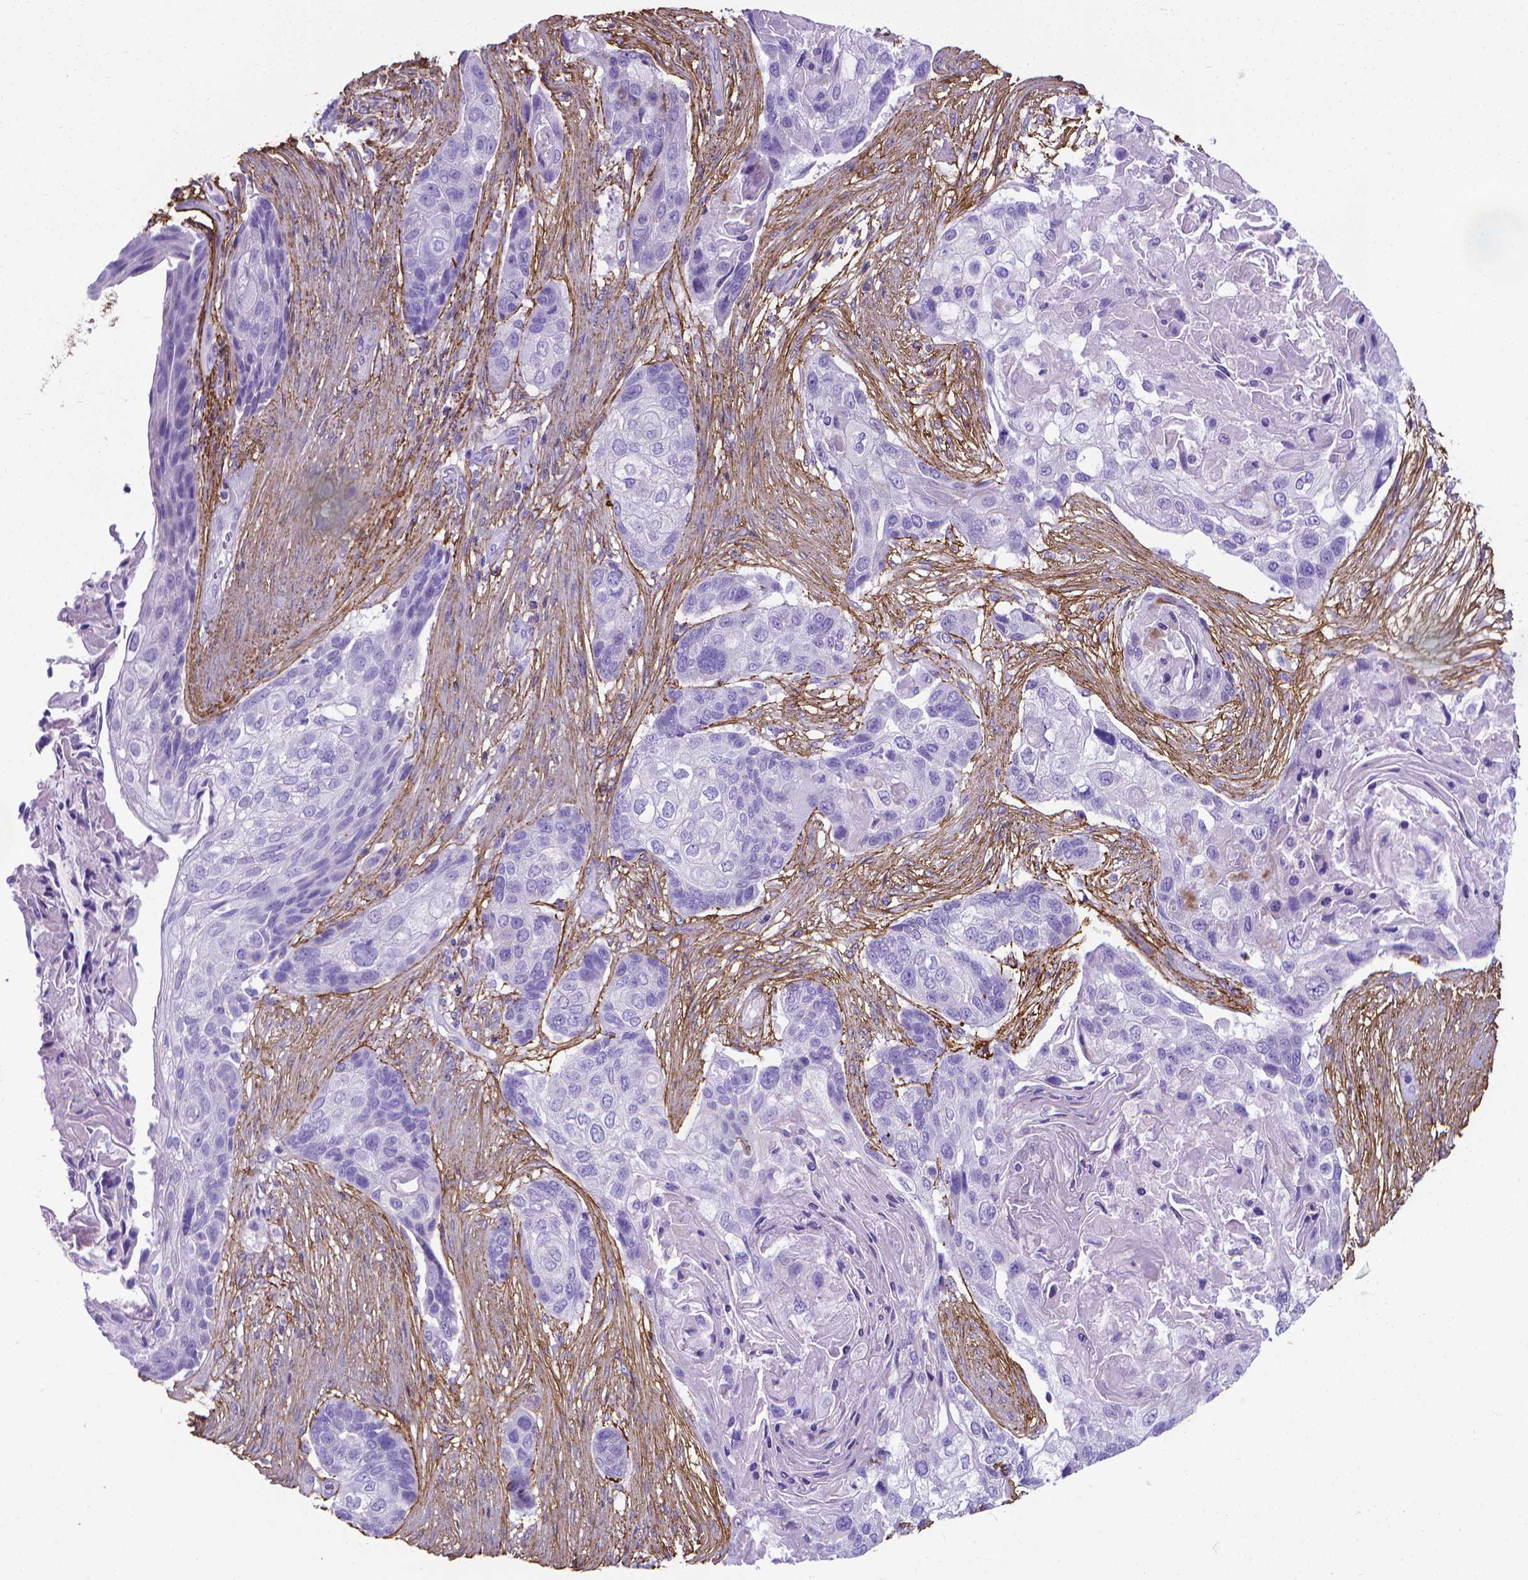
{"staining": {"intensity": "negative", "quantity": "none", "location": "none"}, "tissue": "lung cancer", "cell_type": "Tumor cells", "image_type": "cancer", "snomed": [{"axis": "morphology", "description": "Squamous cell carcinoma, NOS"}, {"axis": "topography", "description": "Lung"}], "caption": "This is a image of immunohistochemistry staining of squamous cell carcinoma (lung), which shows no staining in tumor cells.", "gene": "MFAP2", "patient": {"sex": "male", "age": 69}}